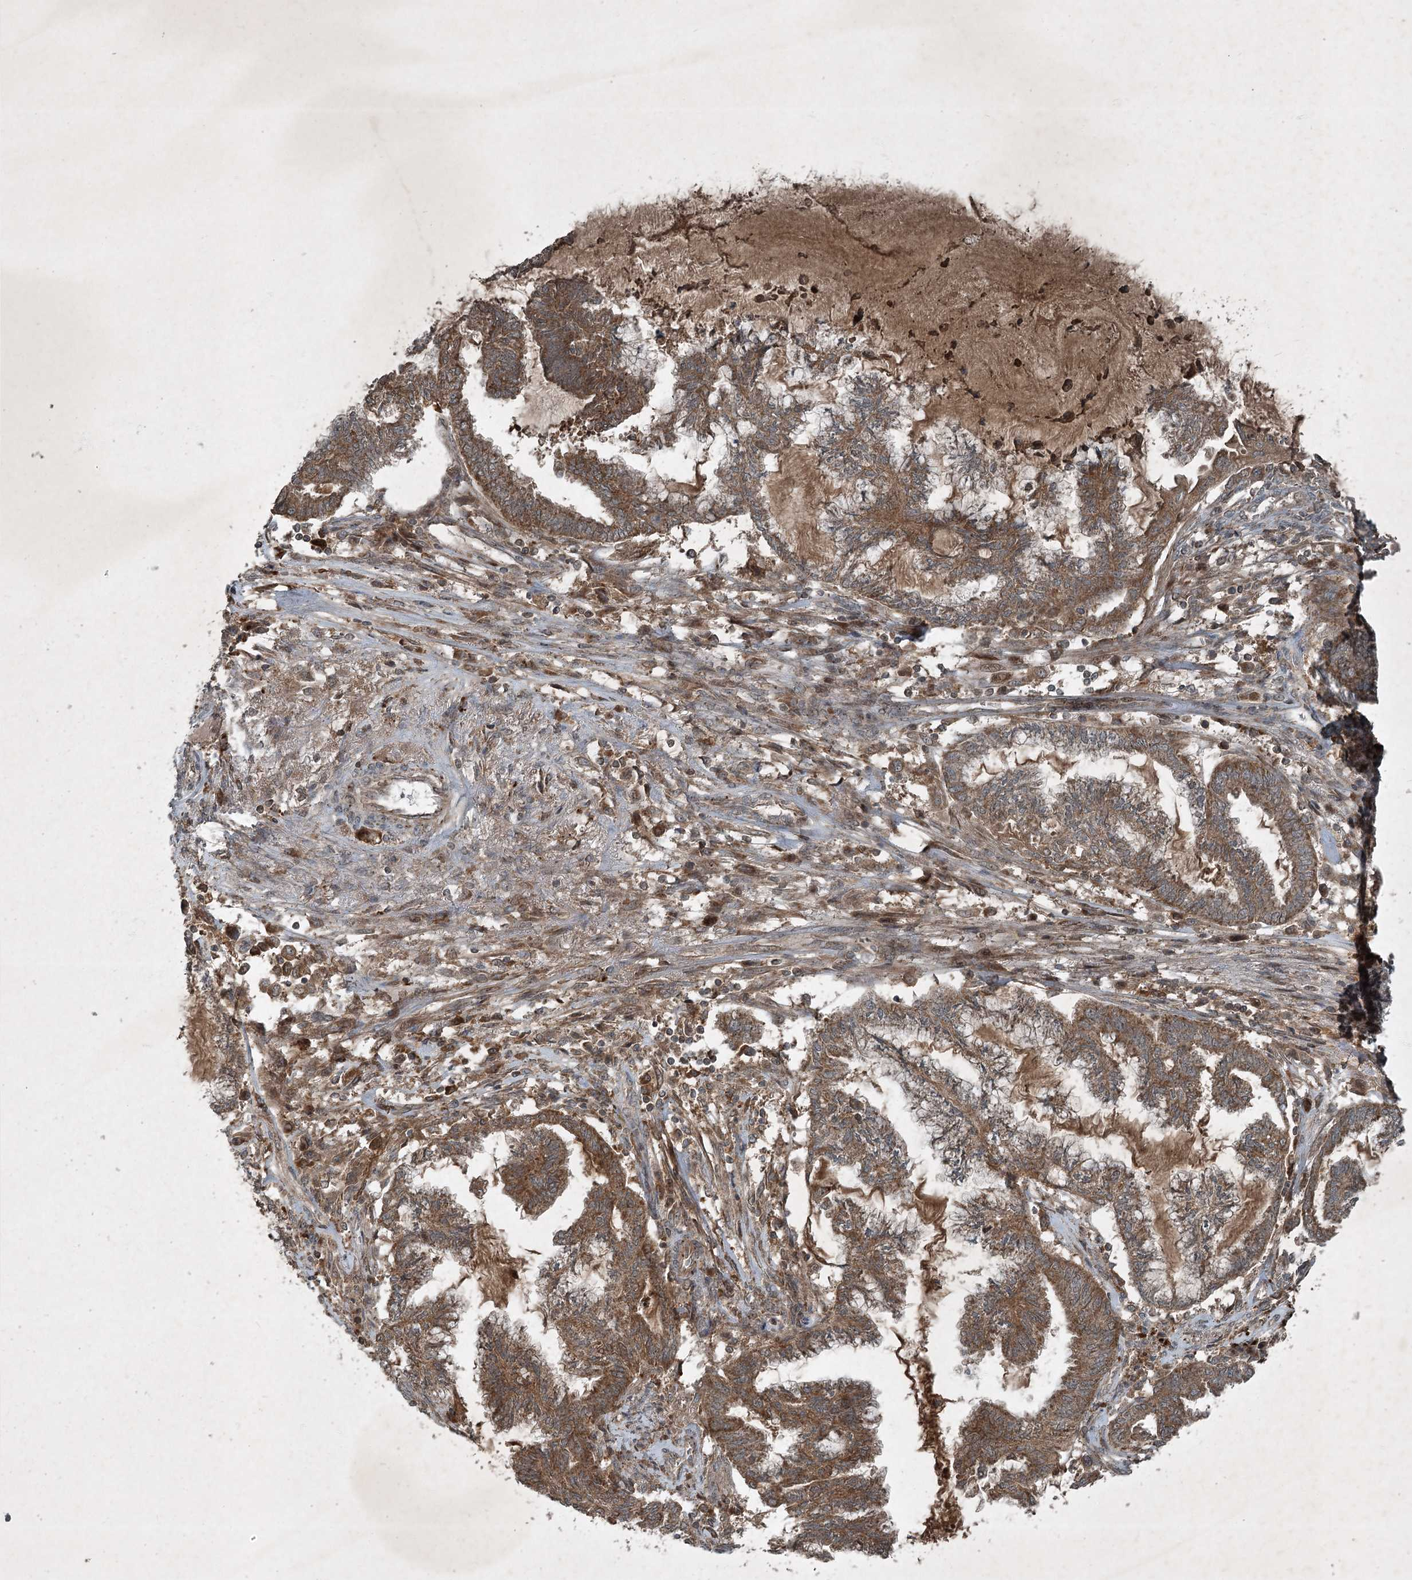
{"staining": {"intensity": "moderate", "quantity": ">75%", "location": "cytoplasmic/membranous"}, "tissue": "endometrial cancer", "cell_type": "Tumor cells", "image_type": "cancer", "snomed": [{"axis": "morphology", "description": "Adenocarcinoma, NOS"}, {"axis": "topography", "description": "Endometrium"}], "caption": "The image displays a brown stain indicating the presence of a protein in the cytoplasmic/membranous of tumor cells in endometrial adenocarcinoma. (DAB = brown stain, brightfield microscopy at high magnification).", "gene": "UNC93A", "patient": {"sex": "female", "age": 86}}